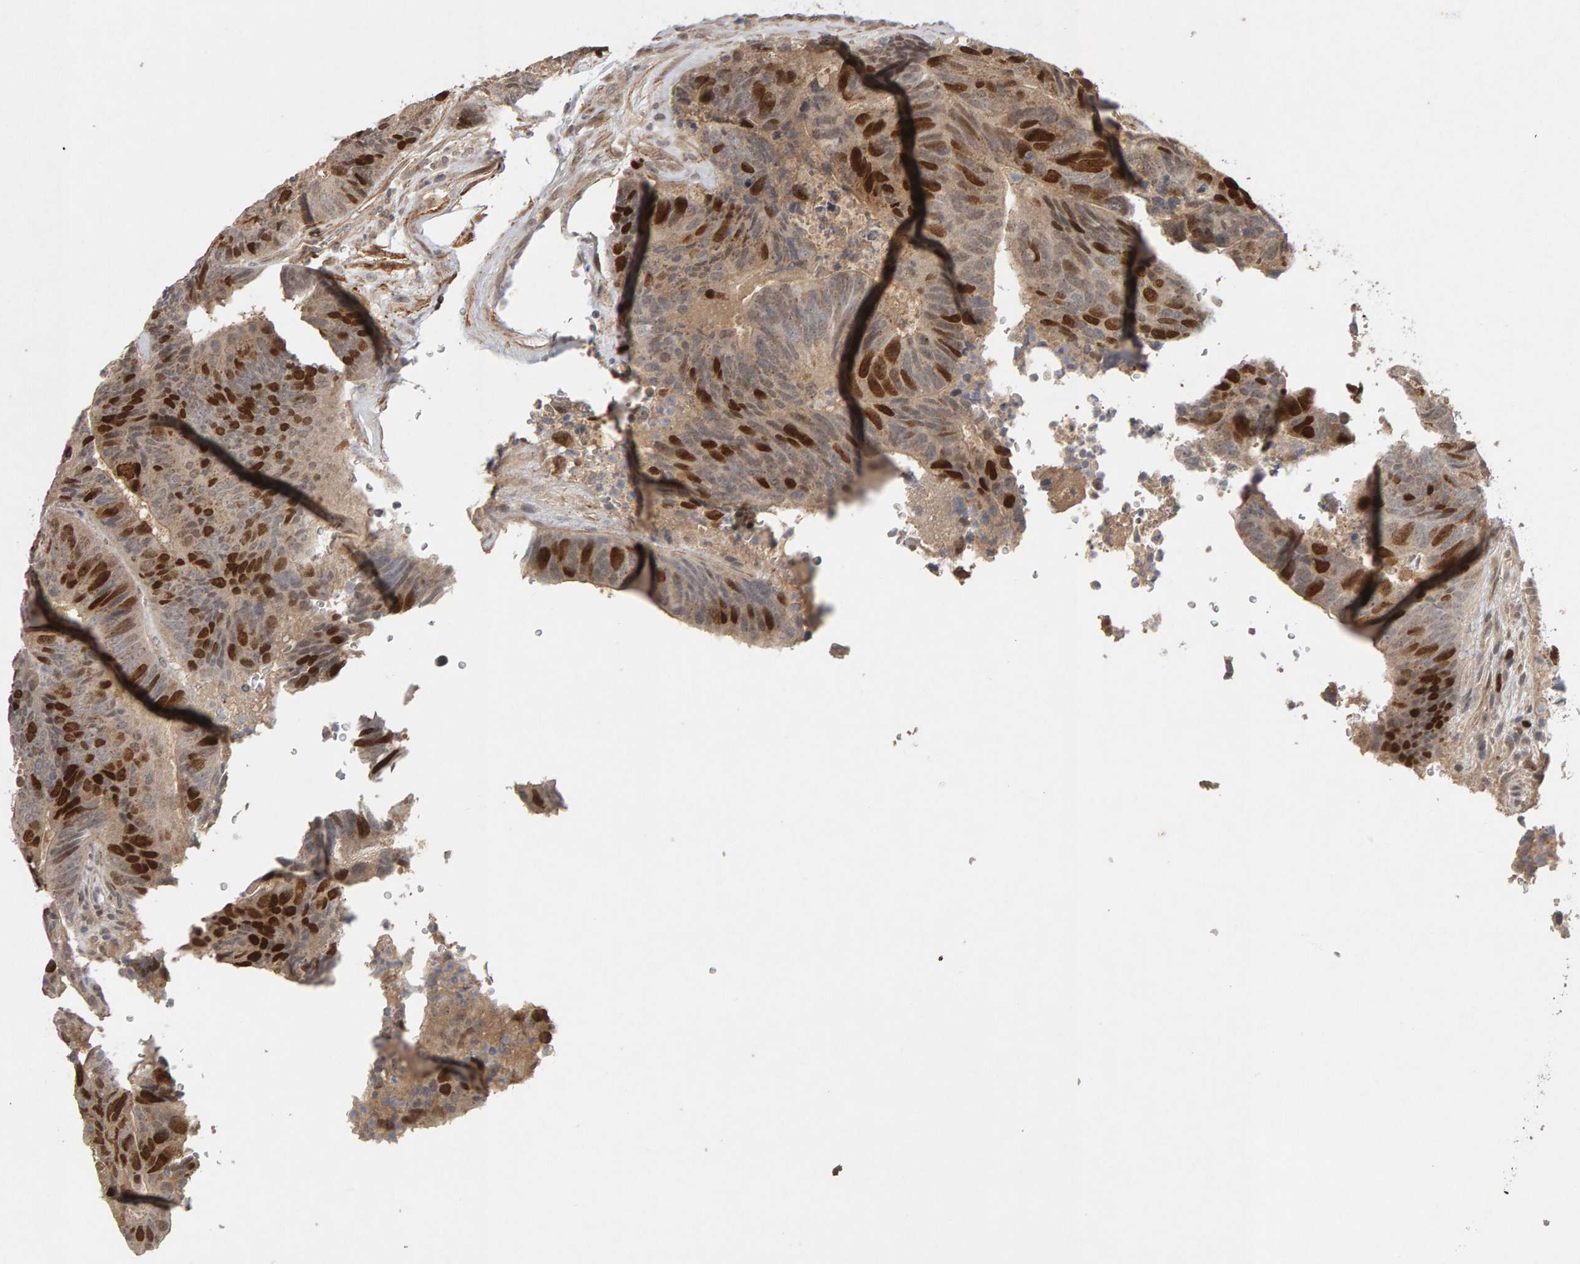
{"staining": {"intensity": "strong", "quantity": "25%-75%", "location": "nuclear"}, "tissue": "colorectal cancer", "cell_type": "Tumor cells", "image_type": "cancer", "snomed": [{"axis": "morphology", "description": "Adenocarcinoma, NOS"}, {"axis": "topography", "description": "Colon"}], "caption": "Brown immunohistochemical staining in human adenocarcinoma (colorectal) exhibits strong nuclear positivity in about 25%-75% of tumor cells. The protein of interest is stained brown, and the nuclei are stained in blue (DAB IHC with brightfield microscopy, high magnification).", "gene": "CDCA5", "patient": {"sex": "male", "age": 56}}